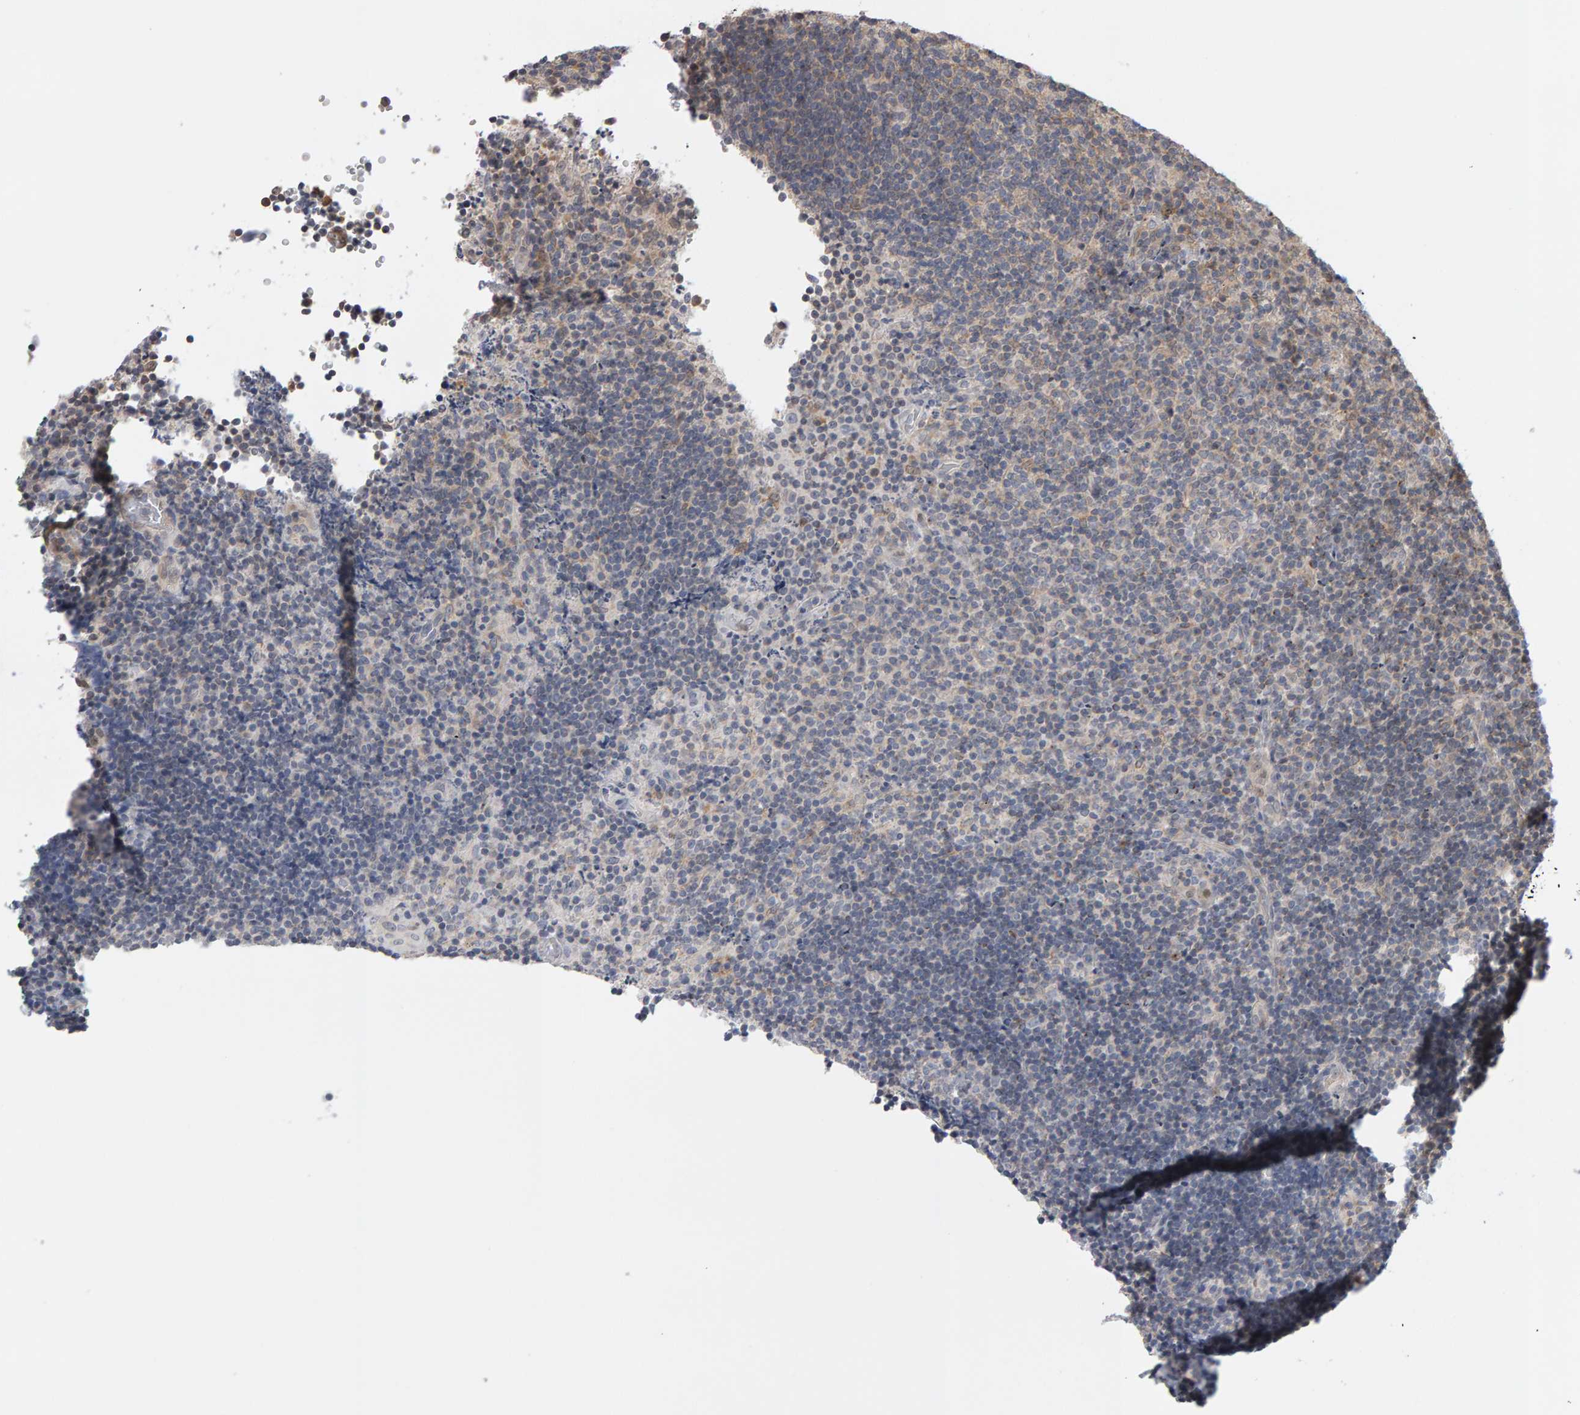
{"staining": {"intensity": "weak", "quantity": "<25%", "location": "cytoplasmic/membranous"}, "tissue": "lymphoma", "cell_type": "Tumor cells", "image_type": "cancer", "snomed": [{"axis": "morphology", "description": "Malignant lymphoma, non-Hodgkin's type, High grade"}, {"axis": "topography", "description": "Tonsil"}], "caption": "Immunohistochemical staining of human lymphoma reveals no significant positivity in tumor cells.", "gene": "MSRA", "patient": {"sex": "female", "age": 36}}